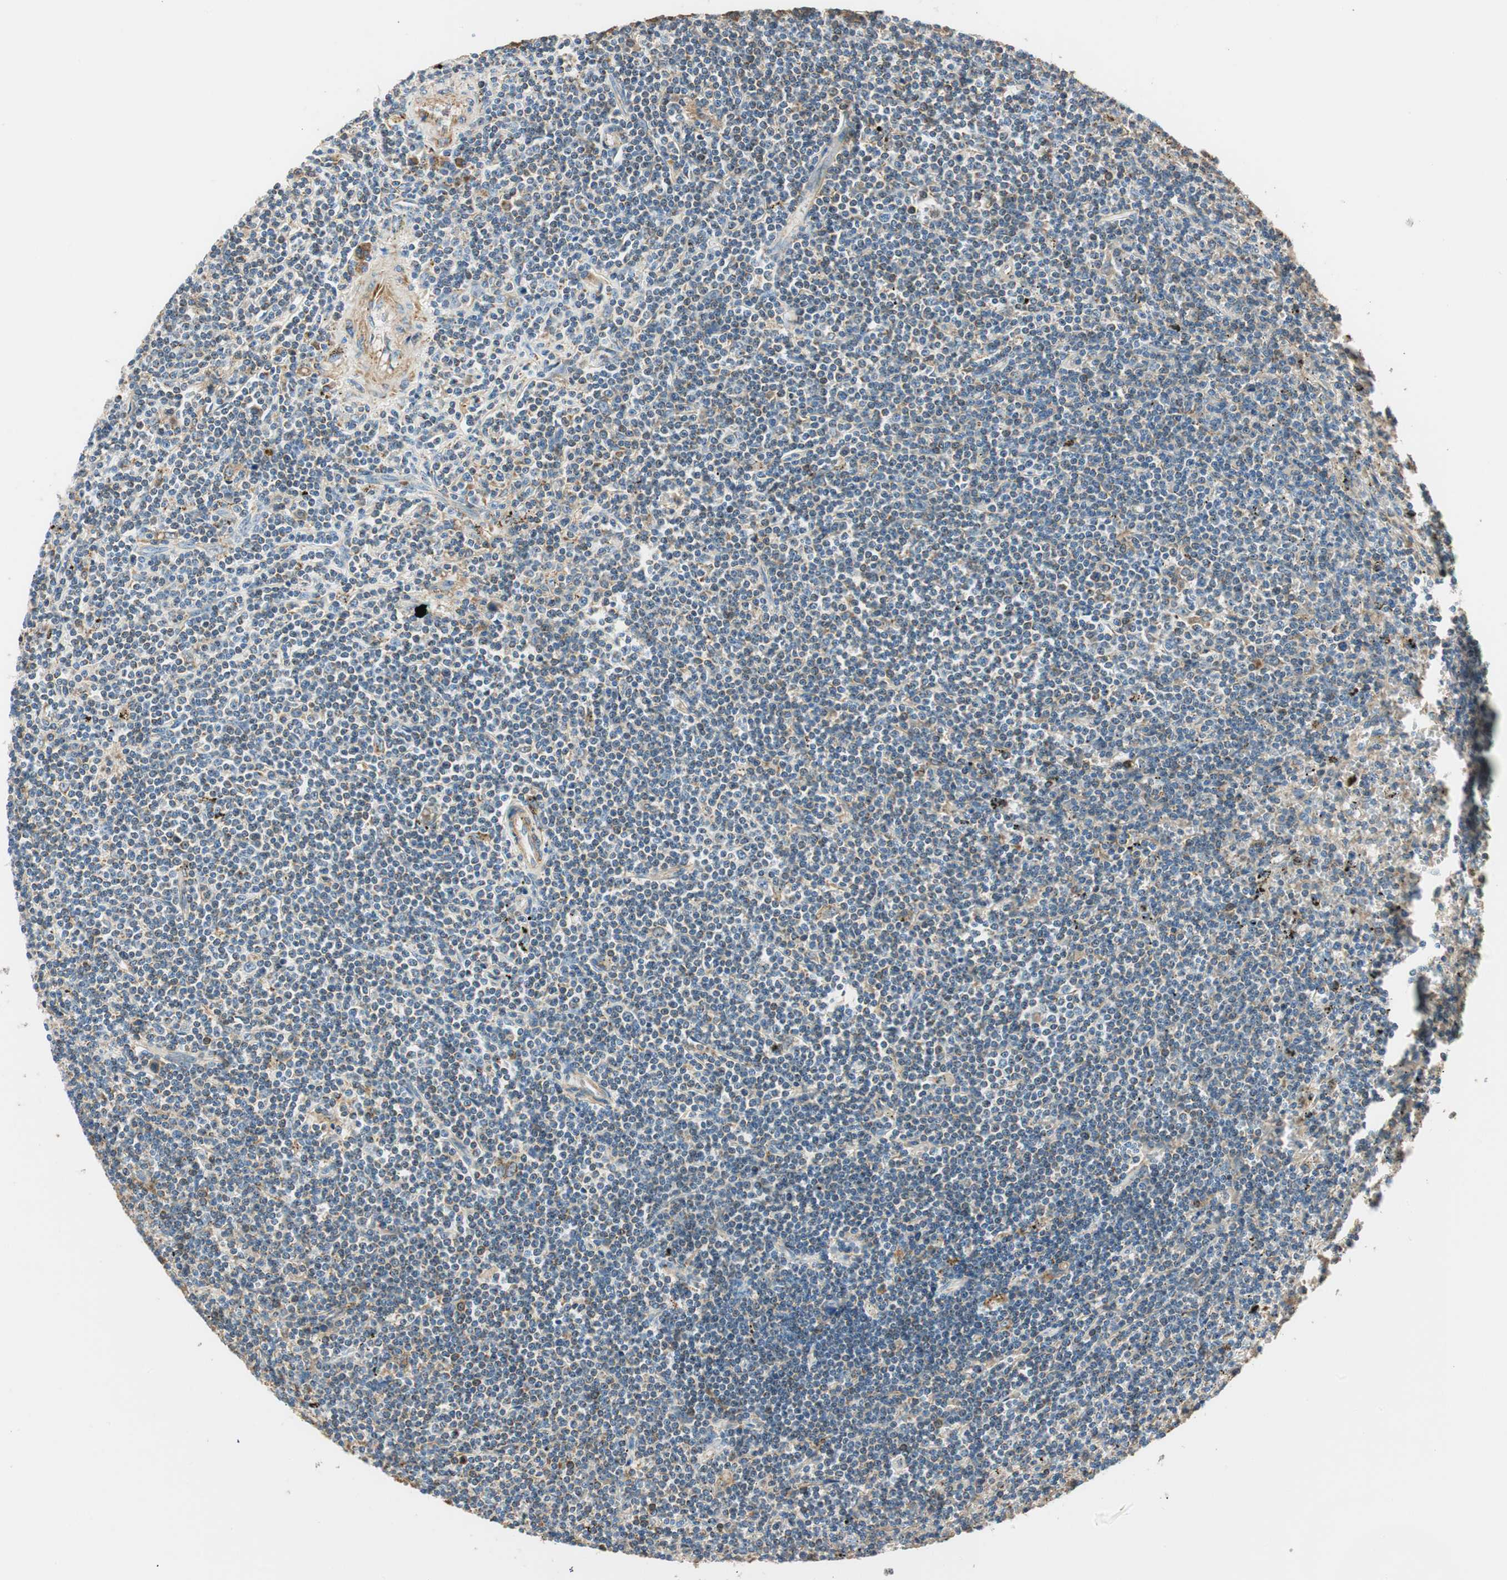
{"staining": {"intensity": "weak", "quantity": "<25%", "location": "cytoplasmic/membranous"}, "tissue": "lymphoma", "cell_type": "Tumor cells", "image_type": "cancer", "snomed": [{"axis": "morphology", "description": "Malignant lymphoma, non-Hodgkin's type, Low grade"}, {"axis": "topography", "description": "Spleen"}], "caption": "Protein analysis of lymphoma exhibits no significant positivity in tumor cells.", "gene": "RORB", "patient": {"sex": "male", "age": 76}}